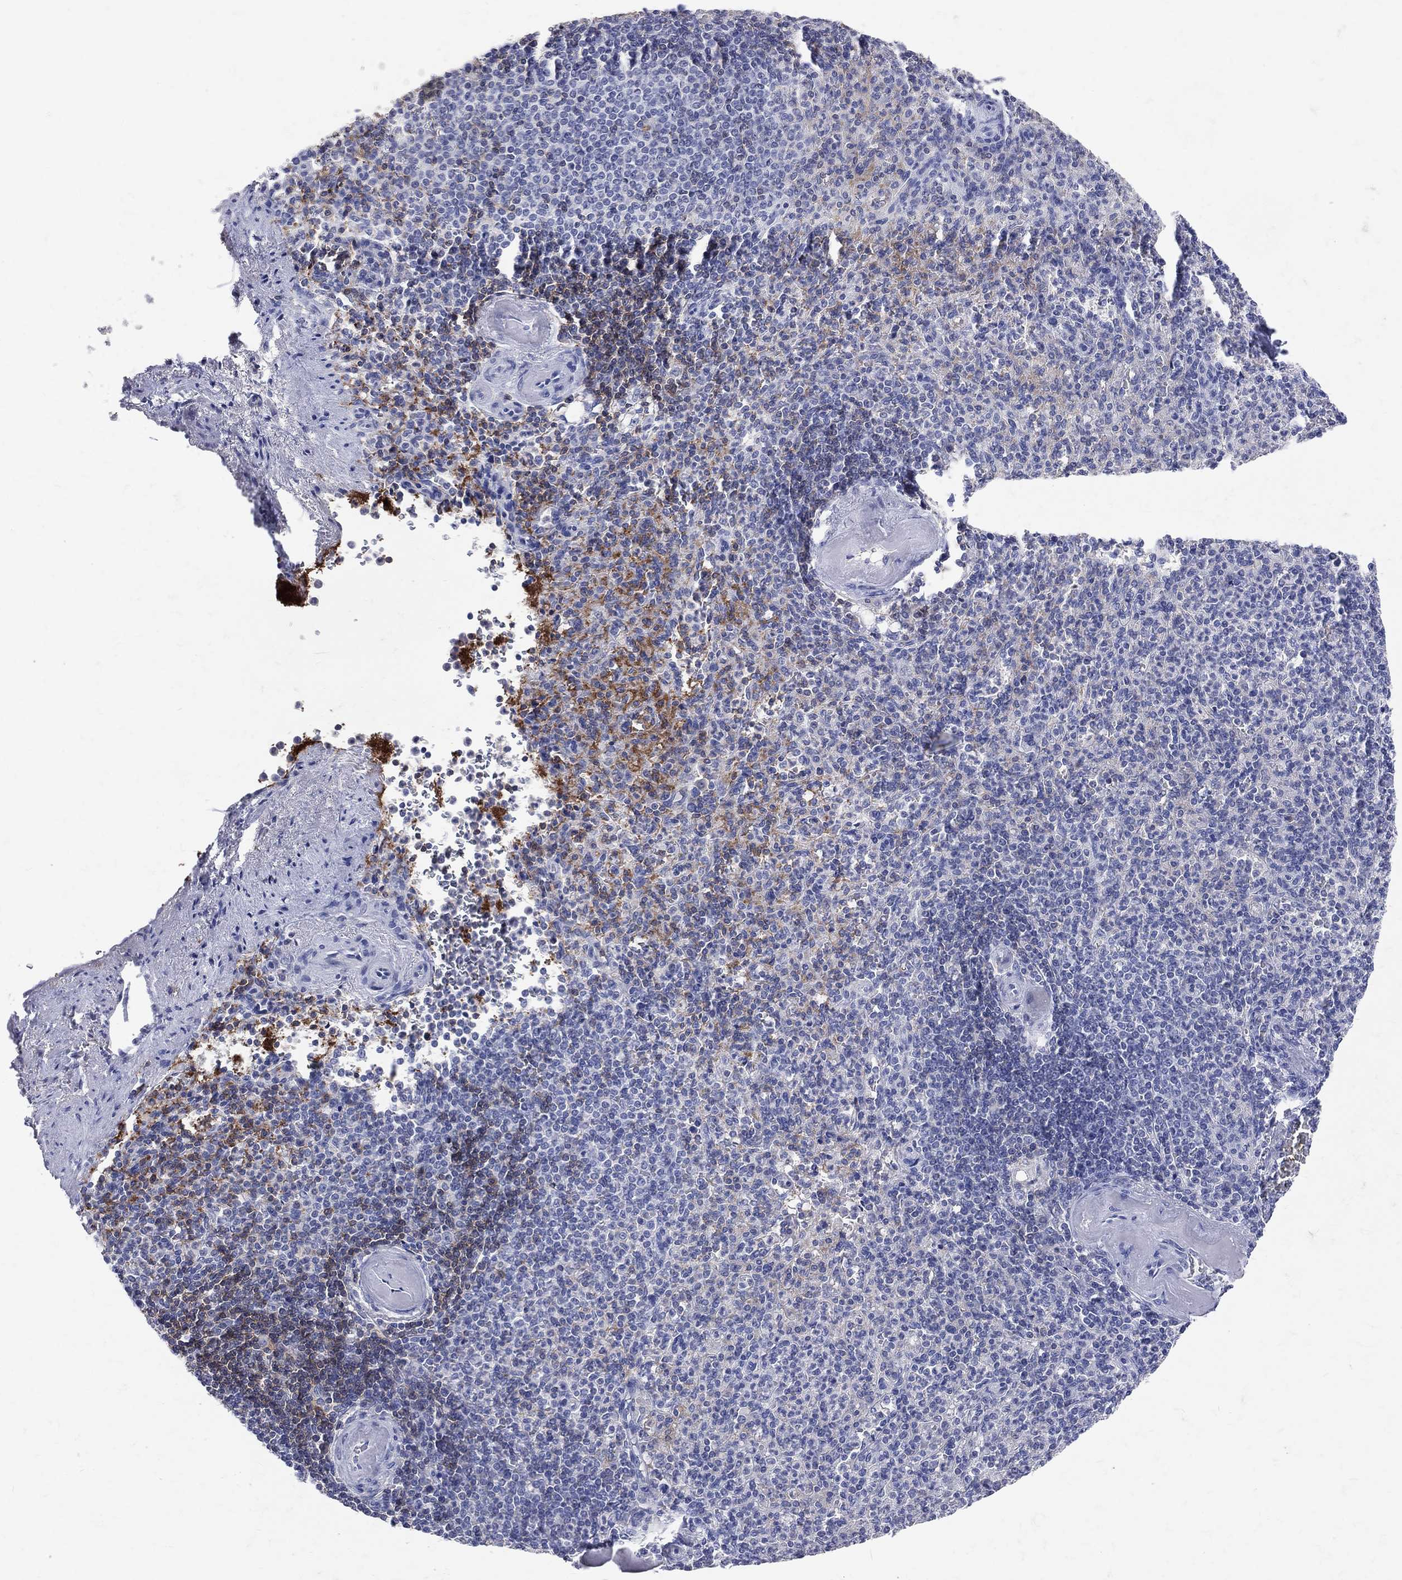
{"staining": {"intensity": "moderate", "quantity": "<25%", "location": "cytoplasmic/membranous"}, "tissue": "spleen", "cell_type": "Cells in red pulp", "image_type": "normal", "snomed": [{"axis": "morphology", "description": "Normal tissue, NOS"}, {"axis": "topography", "description": "Spleen"}], "caption": "An immunohistochemistry (IHC) micrograph of unremarkable tissue is shown. Protein staining in brown labels moderate cytoplasmic/membranous positivity in spleen within cells in red pulp. (DAB (3,3'-diaminobenzidine) IHC with brightfield microscopy, high magnification).", "gene": "LAT", "patient": {"sex": "female", "age": 74}}